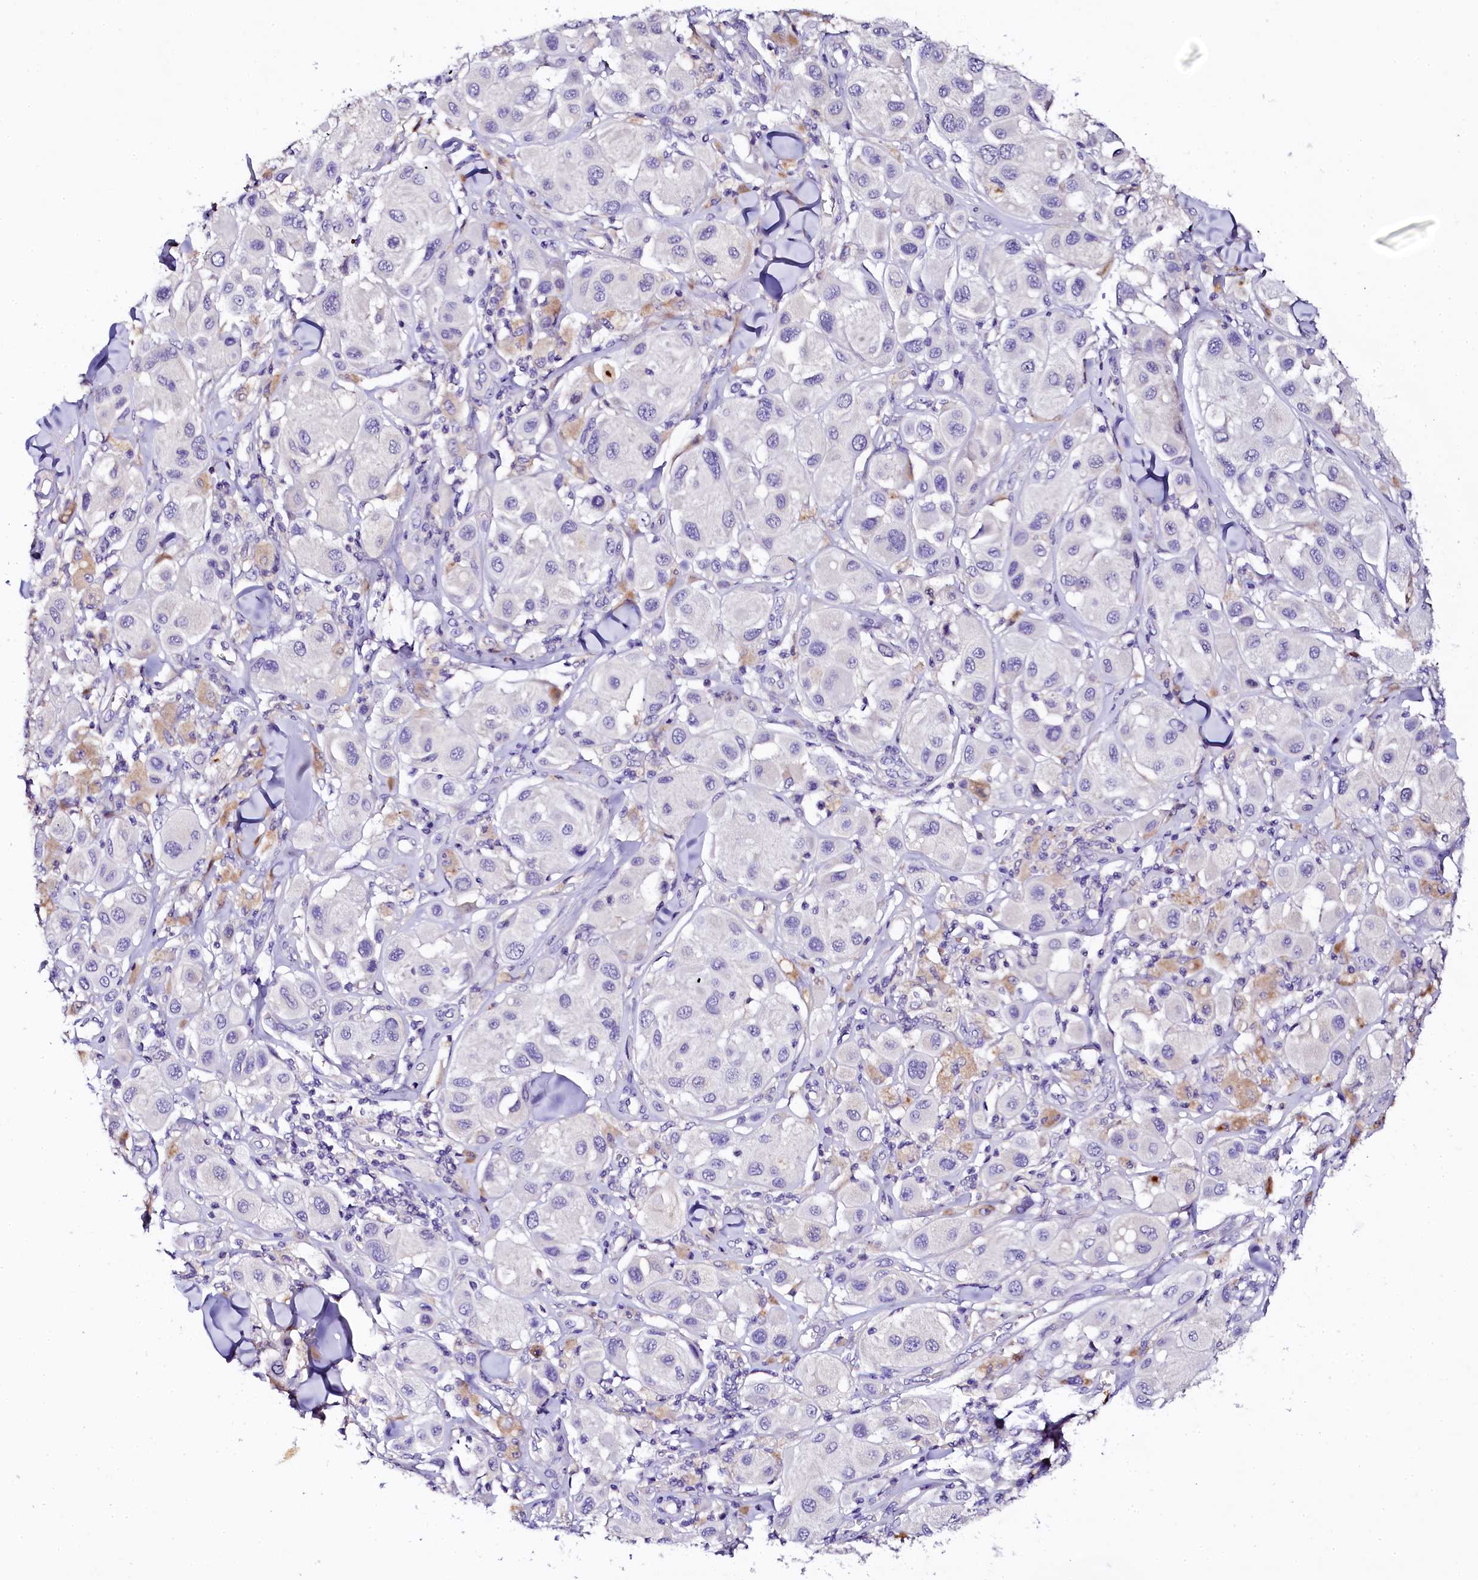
{"staining": {"intensity": "negative", "quantity": "none", "location": "none"}, "tissue": "melanoma", "cell_type": "Tumor cells", "image_type": "cancer", "snomed": [{"axis": "morphology", "description": "Malignant melanoma, Metastatic site"}, {"axis": "topography", "description": "Skin"}], "caption": "This is a histopathology image of immunohistochemistry (IHC) staining of melanoma, which shows no positivity in tumor cells.", "gene": "NAA16", "patient": {"sex": "male", "age": 41}}